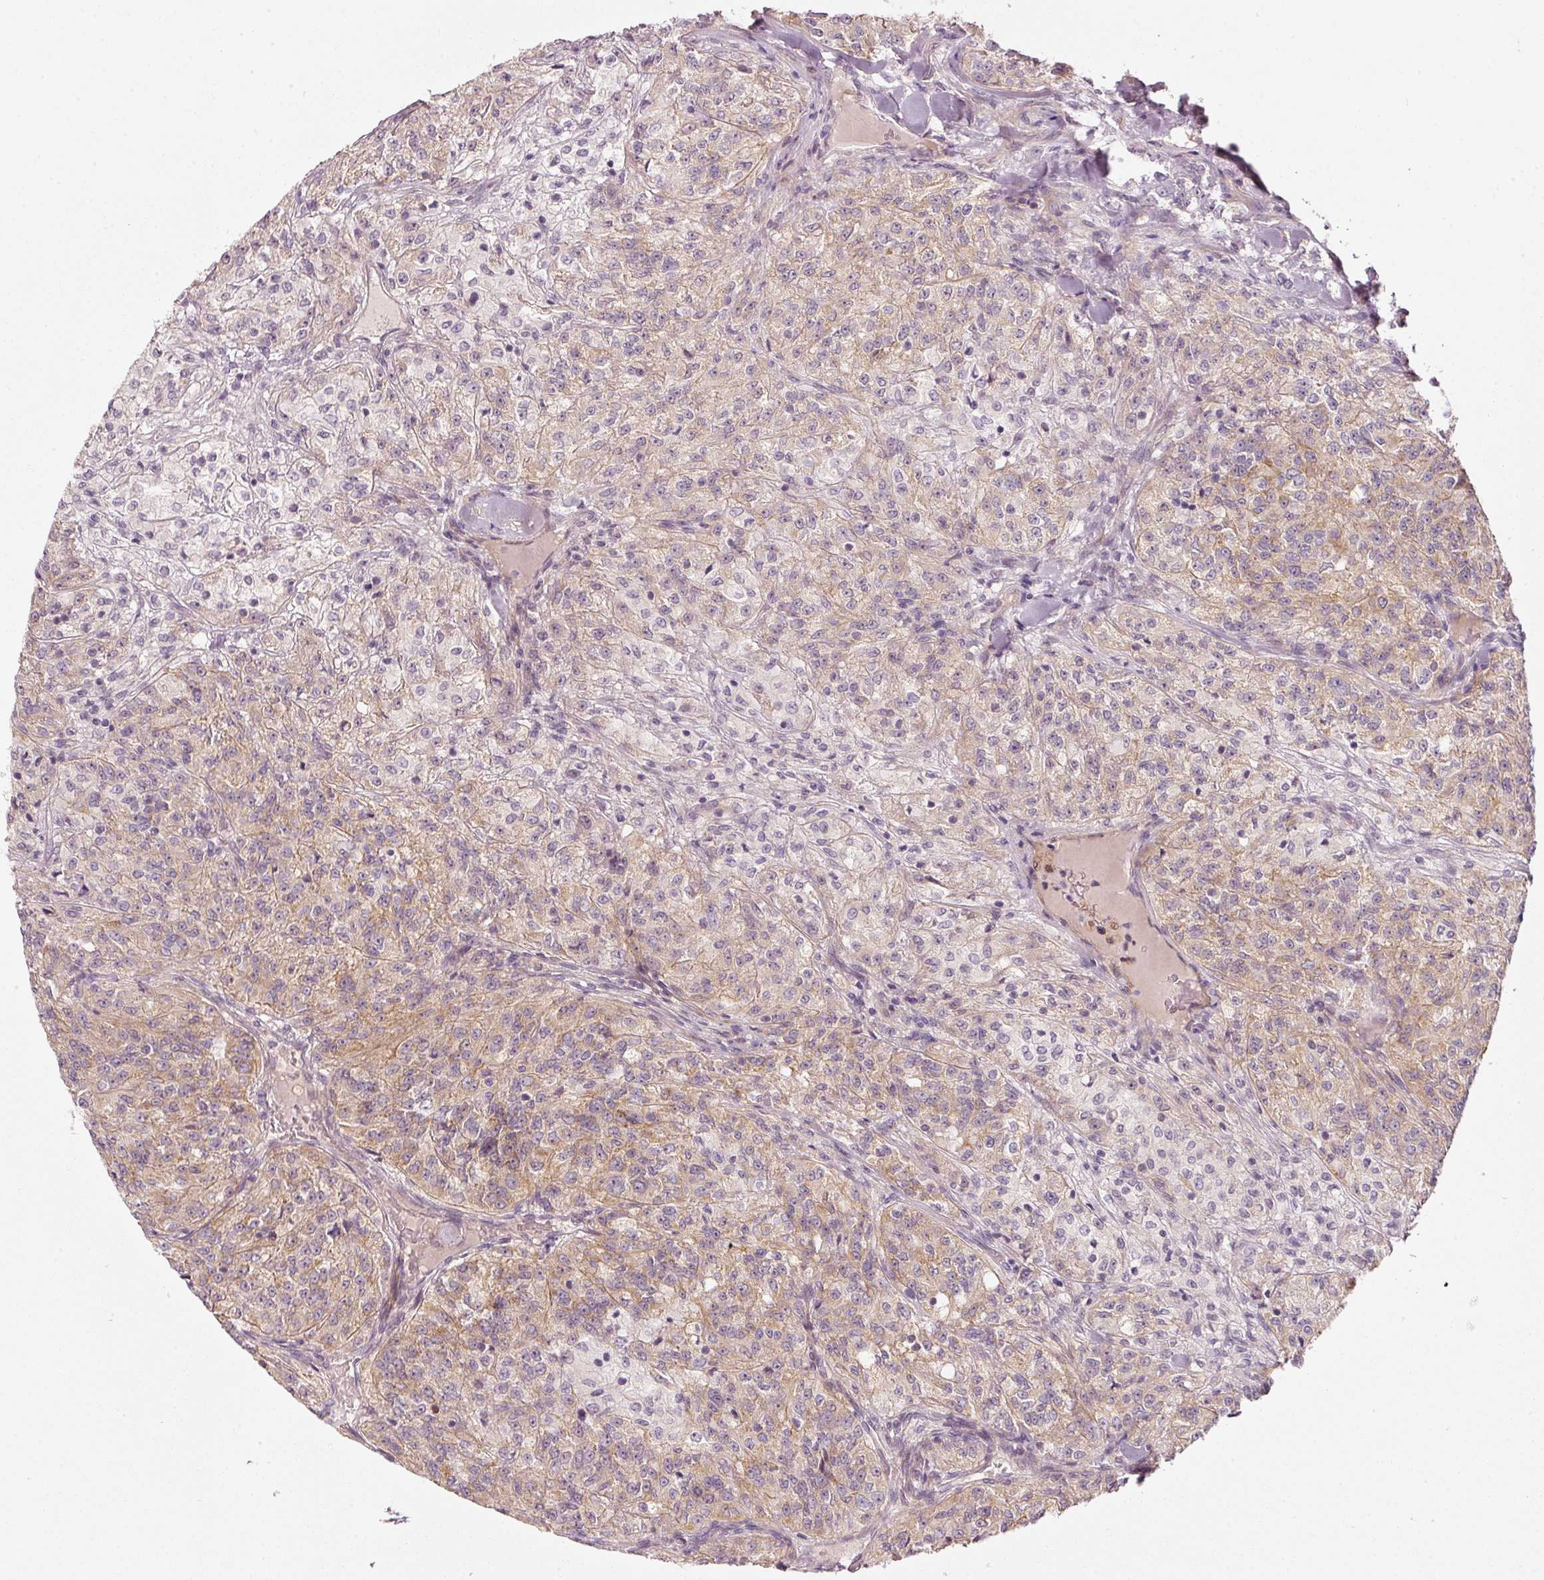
{"staining": {"intensity": "moderate", "quantity": "25%-75%", "location": "cytoplasmic/membranous"}, "tissue": "renal cancer", "cell_type": "Tumor cells", "image_type": "cancer", "snomed": [{"axis": "morphology", "description": "Adenocarcinoma, NOS"}, {"axis": "topography", "description": "Kidney"}], "caption": "Approximately 25%-75% of tumor cells in human renal adenocarcinoma exhibit moderate cytoplasmic/membranous protein staining as visualized by brown immunohistochemical staining.", "gene": "ARHGAP22", "patient": {"sex": "female", "age": 63}}